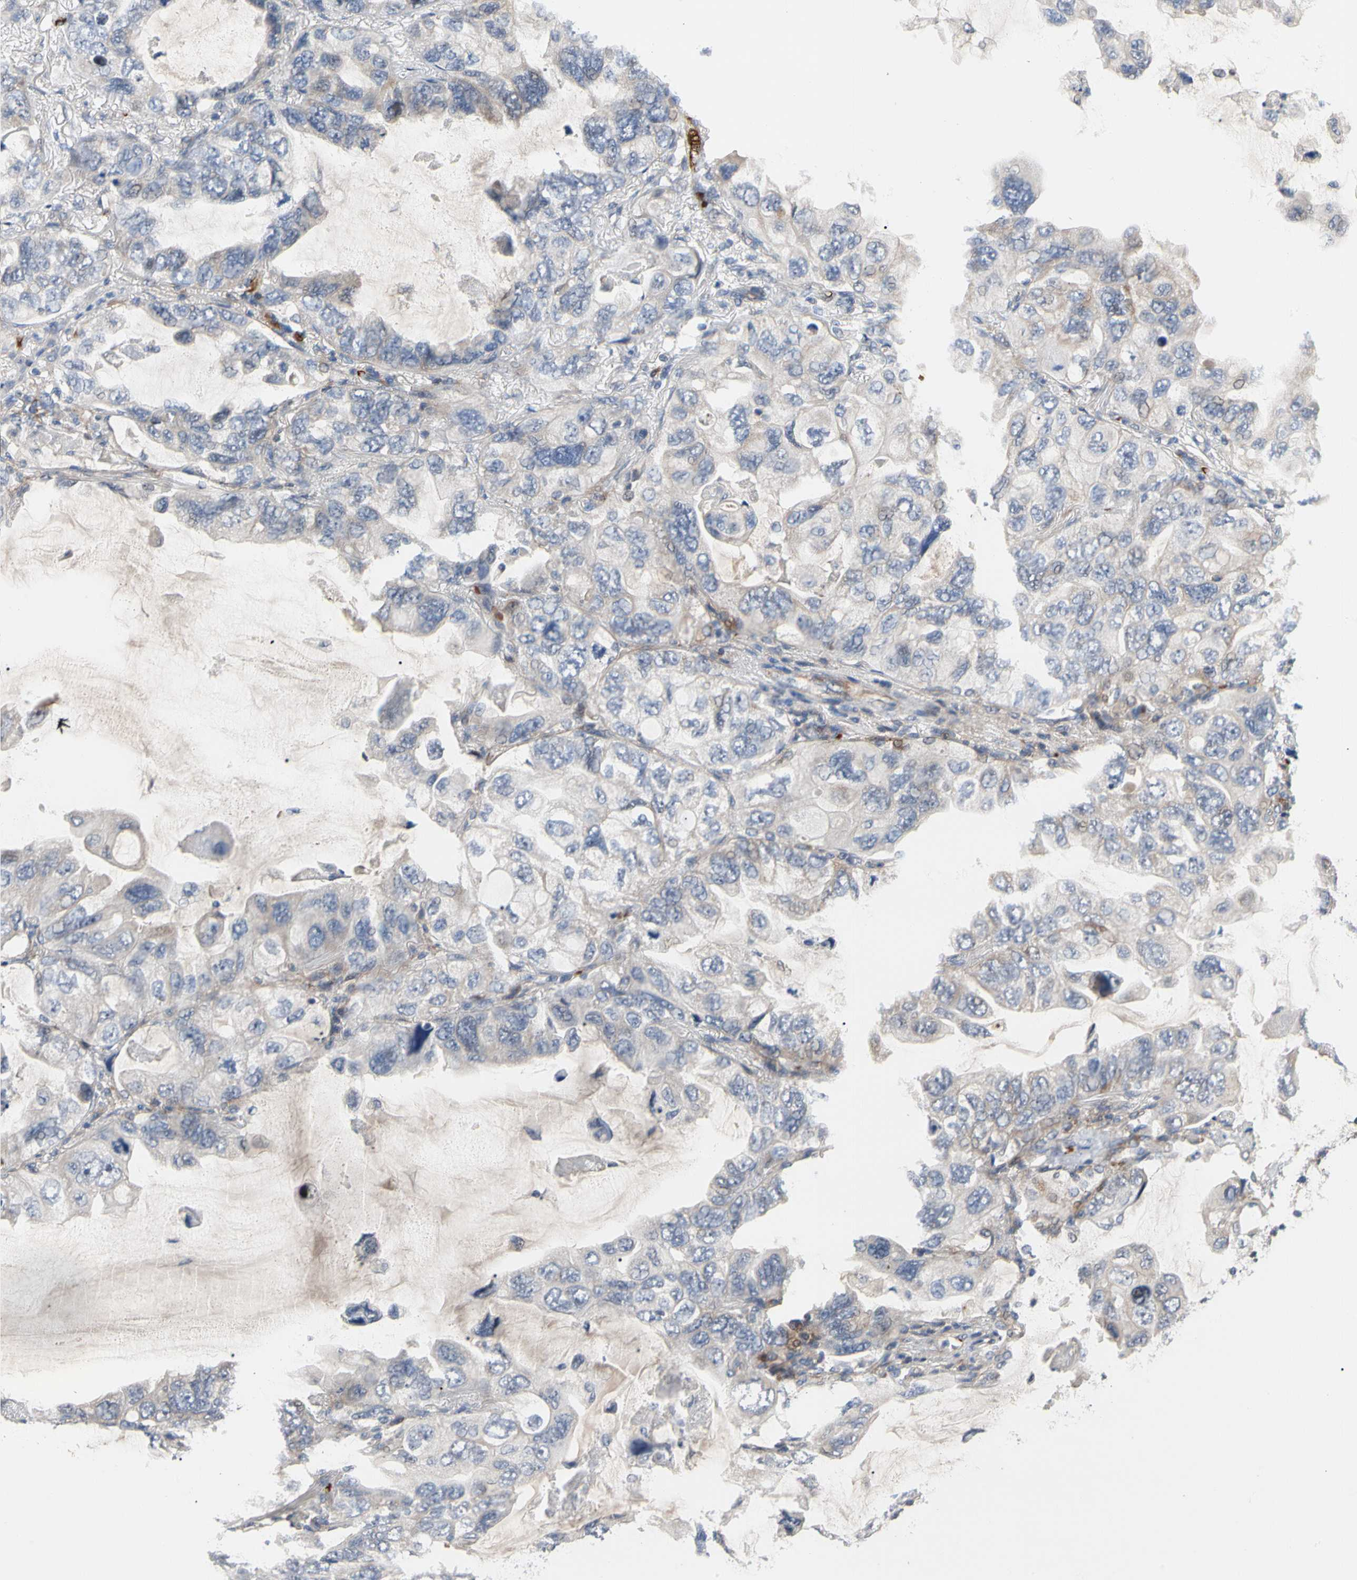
{"staining": {"intensity": "moderate", "quantity": "<25%", "location": "cytoplasmic/membranous"}, "tissue": "lung cancer", "cell_type": "Tumor cells", "image_type": "cancer", "snomed": [{"axis": "morphology", "description": "Squamous cell carcinoma, NOS"}, {"axis": "topography", "description": "Lung"}], "caption": "Immunohistochemistry photomicrograph of neoplastic tissue: human squamous cell carcinoma (lung) stained using immunohistochemistry (IHC) displays low levels of moderate protein expression localized specifically in the cytoplasmic/membranous of tumor cells, appearing as a cytoplasmic/membranous brown color.", "gene": "HMGCR", "patient": {"sex": "female", "age": 73}}